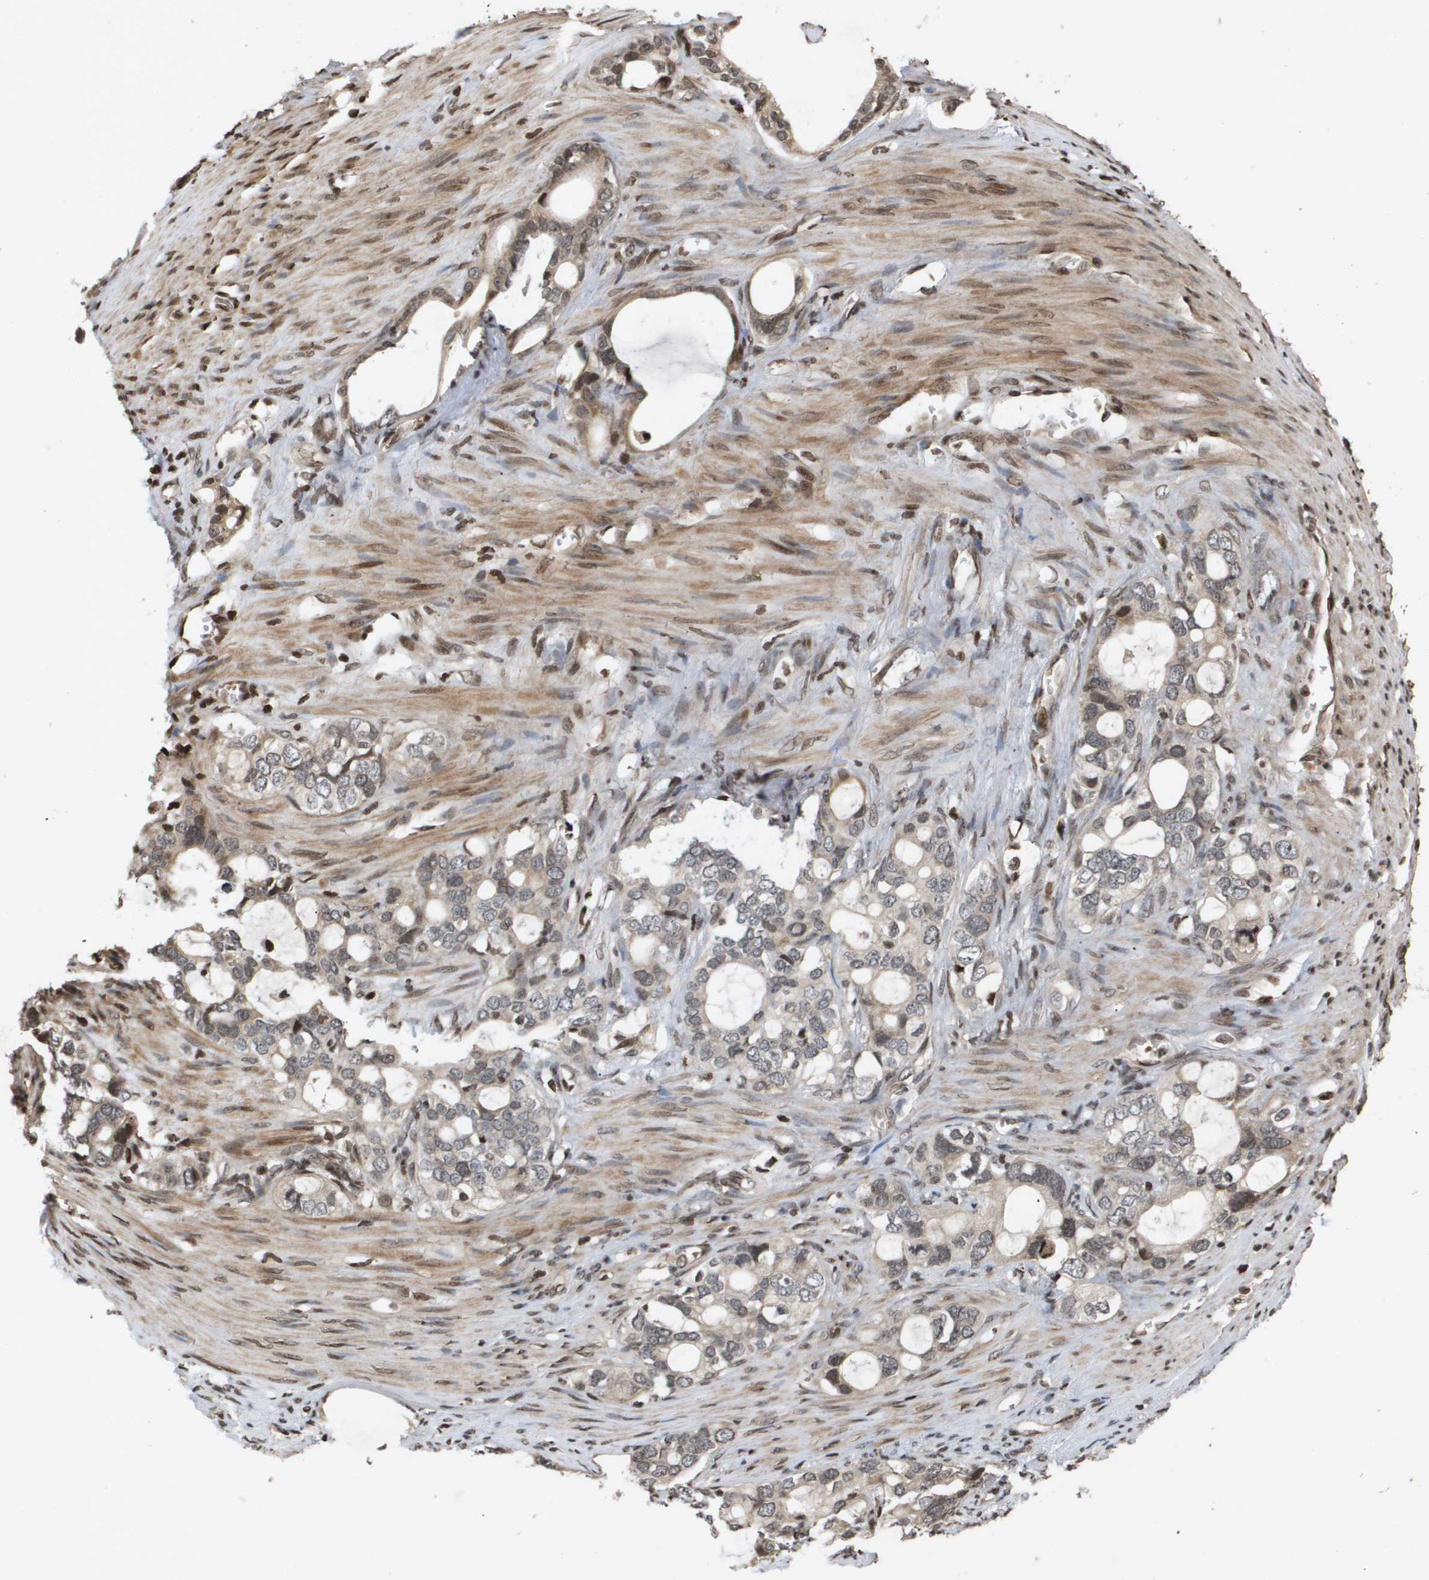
{"staining": {"intensity": "moderate", "quantity": "<25%", "location": "cytoplasmic/membranous,nuclear"}, "tissue": "stomach cancer", "cell_type": "Tumor cells", "image_type": "cancer", "snomed": [{"axis": "morphology", "description": "Adenocarcinoma, NOS"}, {"axis": "topography", "description": "Stomach"}], "caption": "Immunohistochemical staining of stomach adenocarcinoma exhibits low levels of moderate cytoplasmic/membranous and nuclear protein staining in approximately <25% of tumor cells. The staining was performed using DAB (3,3'-diaminobenzidine), with brown indicating positive protein expression. Nuclei are stained blue with hematoxylin.", "gene": "HSPA6", "patient": {"sex": "female", "age": 75}}